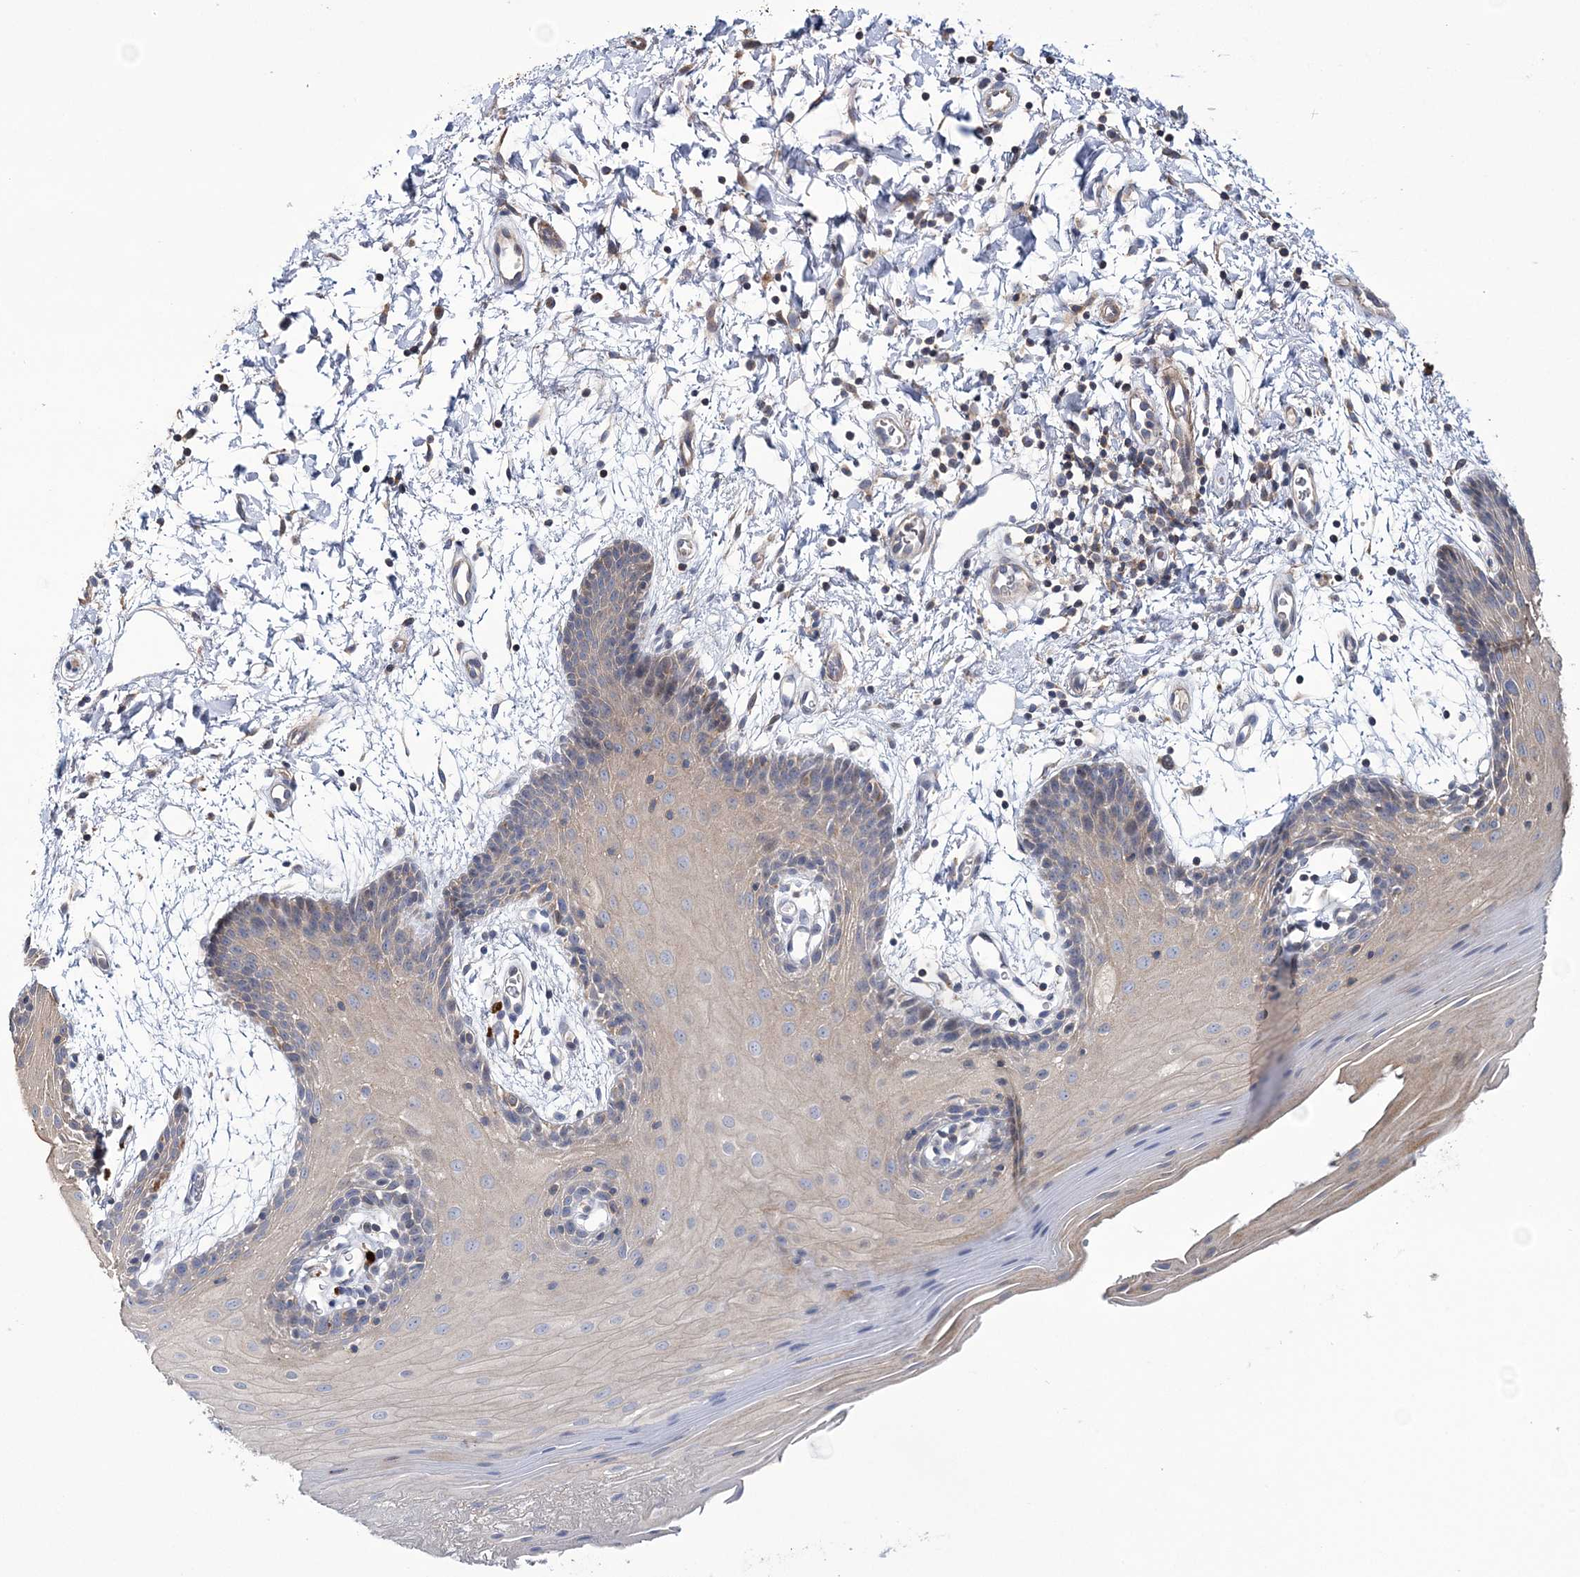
{"staining": {"intensity": "weak", "quantity": "25%-75%", "location": "cytoplasmic/membranous"}, "tissue": "oral mucosa", "cell_type": "Squamous epithelial cells", "image_type": "normal", "snomed": [{"axis": "morphology", "description": "Normal tissue, NOS"}, {"axis": "topography", "description": "Skeletal muscle"}, {"axis": "topography", "description": "Oral tissue"}, {"axis": "topography", "description": "Salivary gland"}, {"axis": "topography", "description": "Peripheral nerve tissue"}], "caption": "Oral mucosa stained with IHC displays weak cytoplasmic/membranous expression in approximately 25%-75% of squamous epithelial cells.", "gene": "PPP2R2B", "patient": {"sex": "male", "age": 54}}